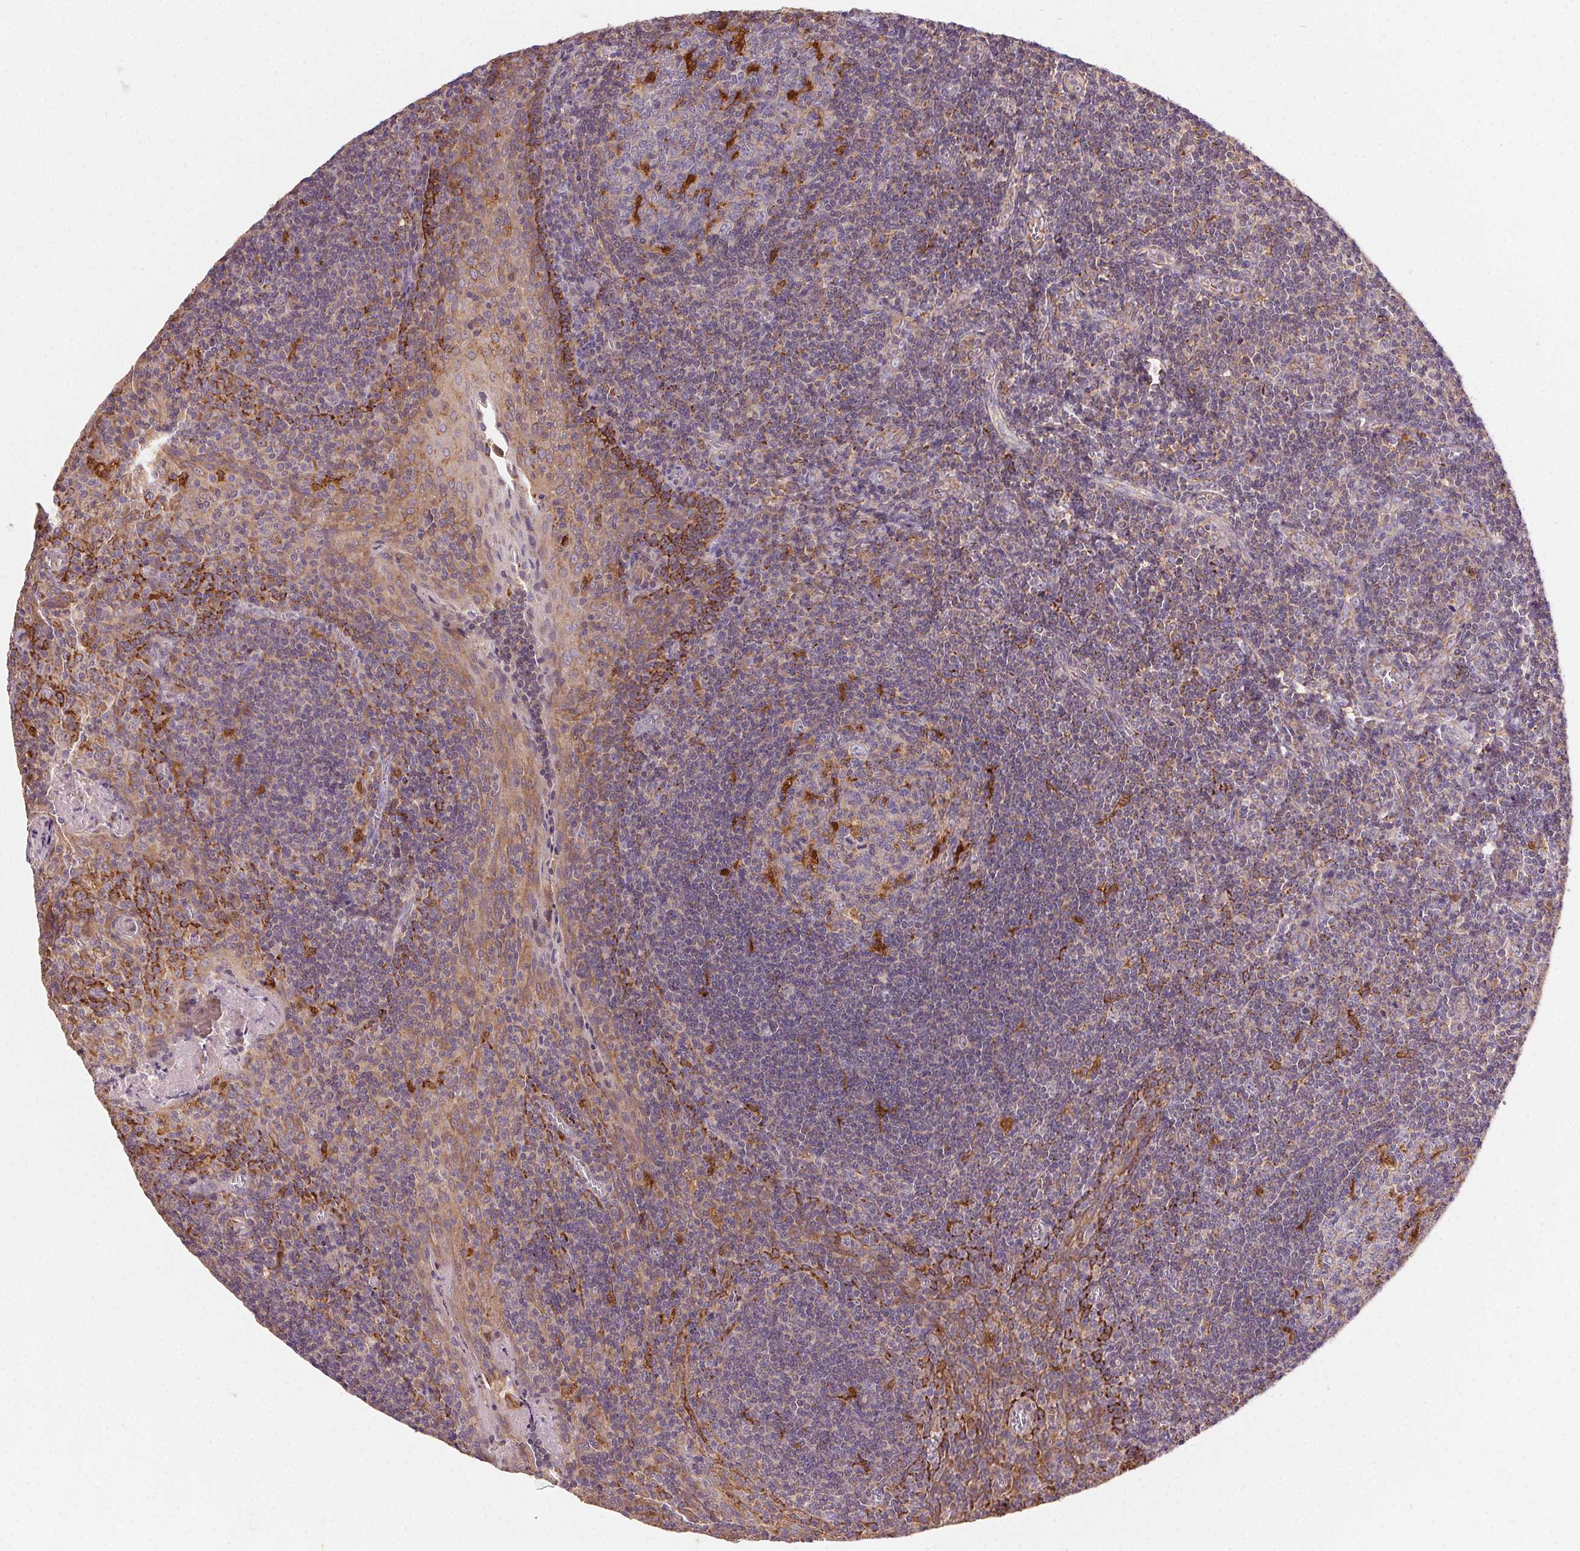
{"staining": {"intensity": "moderate", "quantity": "<25%", "location": "cytoplasmic/membranous"}, "tissue": "tonsil", "cell_type": "Germinal center cells", "image_type": "normal", "snomed": [{"axis": "morphology", "description": "Normal tissue, NOS"}, {"axis": "morphology", "description": "Inflammation, NOS"}, {"axis": "topography", "description": "Tonsil"}], "caption": "Moderate cytoplasmic/membranous positivity for a protein is present in approximately <25% of germinal center cells of unremarkable tonsil using IHC.", "gene": "FNBP1L", "patient": {"sex": "female", "age": 31}}